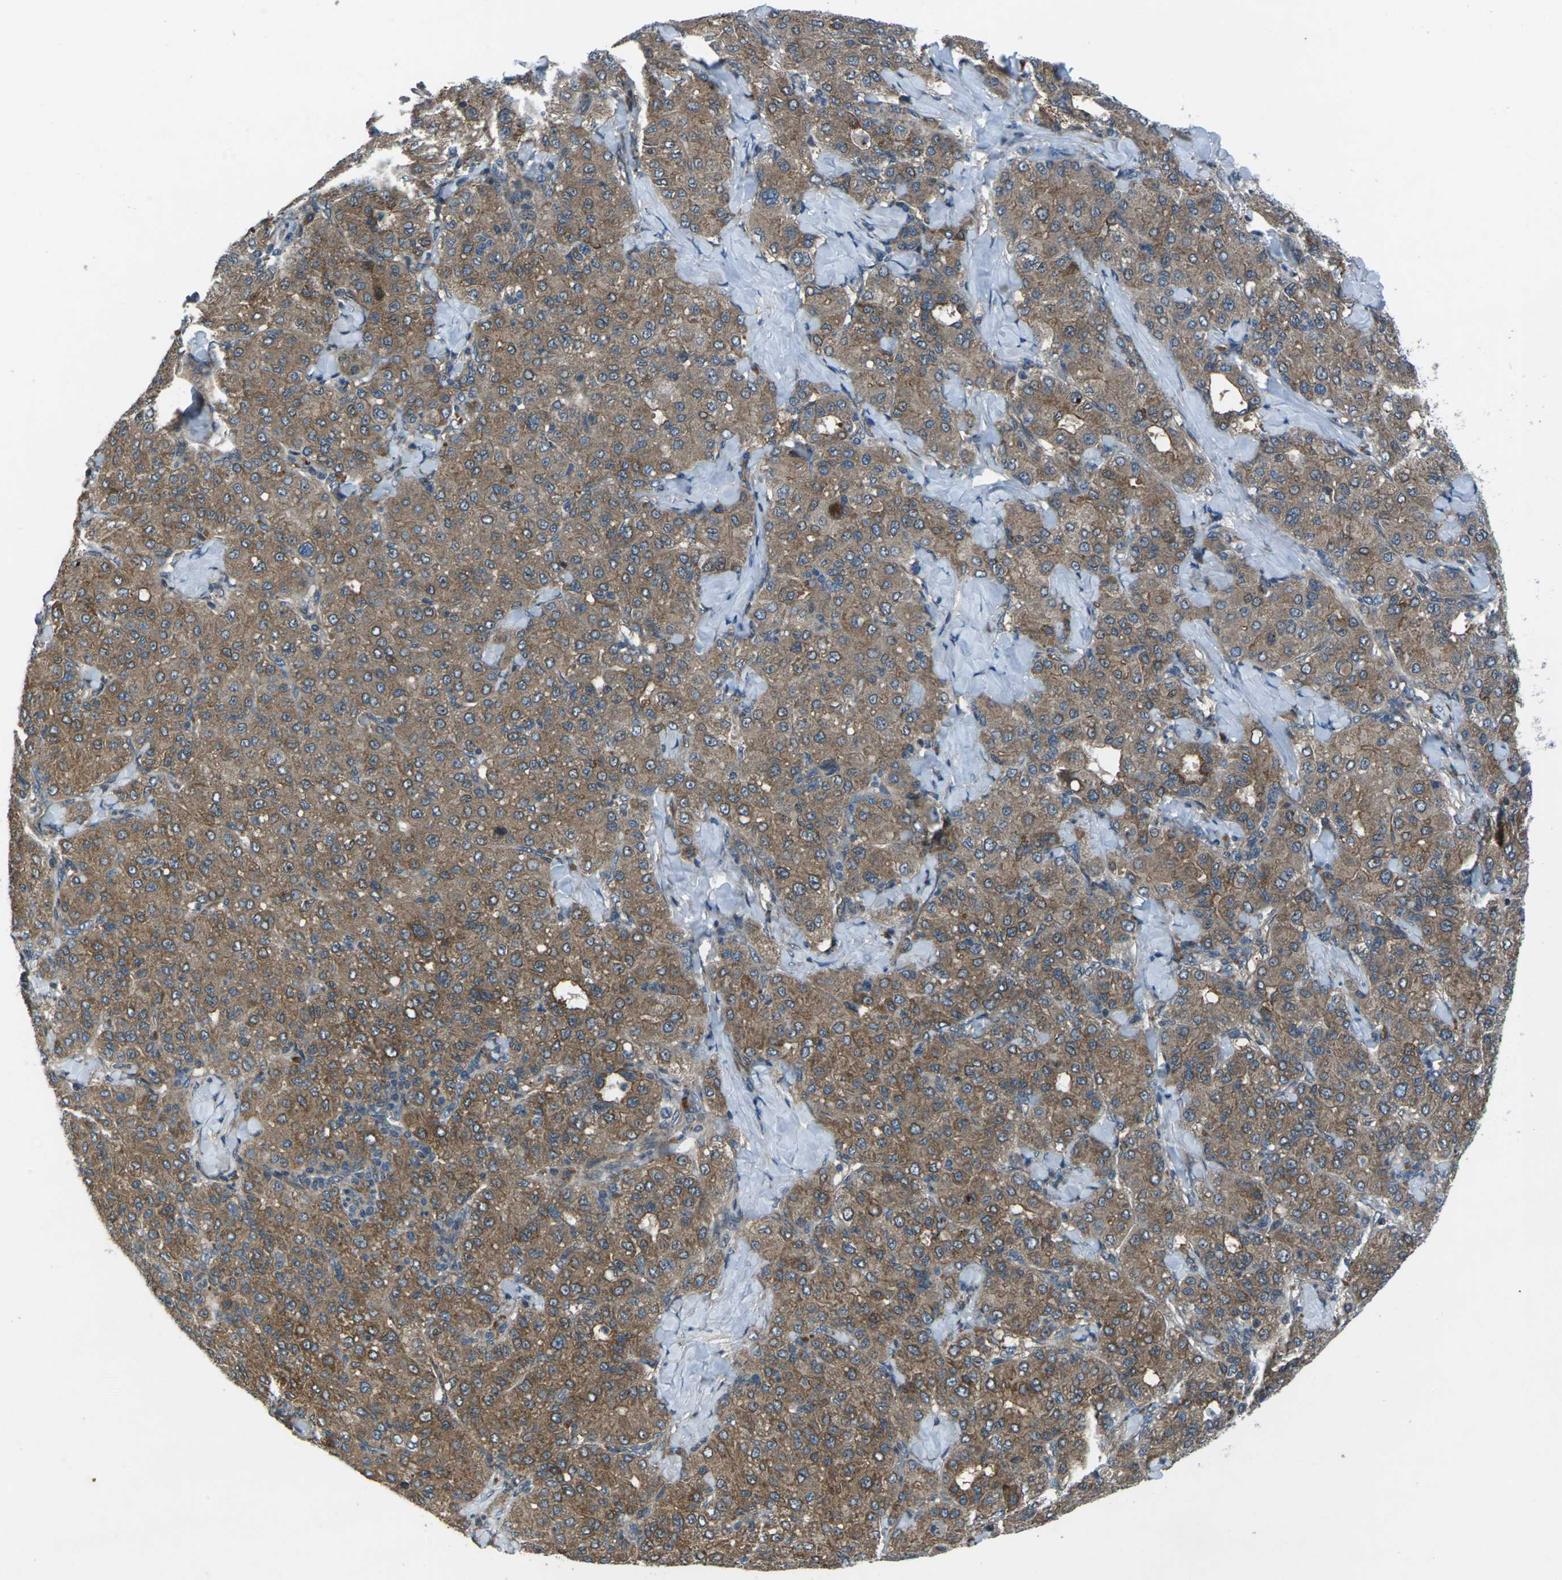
{"staining": {"intensity": "moderate", "quantity": ">75%", "location": "cytoplasmic/membranous"}, "tissue": "liver cancer", "cell_type": "Tumor cells", "image_type": "cancer", "snomed": [{"axis": "morphology", "description": "Carcinoma, Hepatocellular, NOS"}, {"axis": "topography", "description": "Liver"}], "caption": "Immunohistochemistry photomicrograph of neoplastic tissue: human liver cancer stained using immunohistochemistry (IHC) displays medium levels of moderate protein expression localized specifically in the cytoplasmic/membranous of tumor cells, appearing as a cytoplasmic/membranous brown color.", "gene": "EDNRA", "patient": {"sex": "male", "age": 65}}